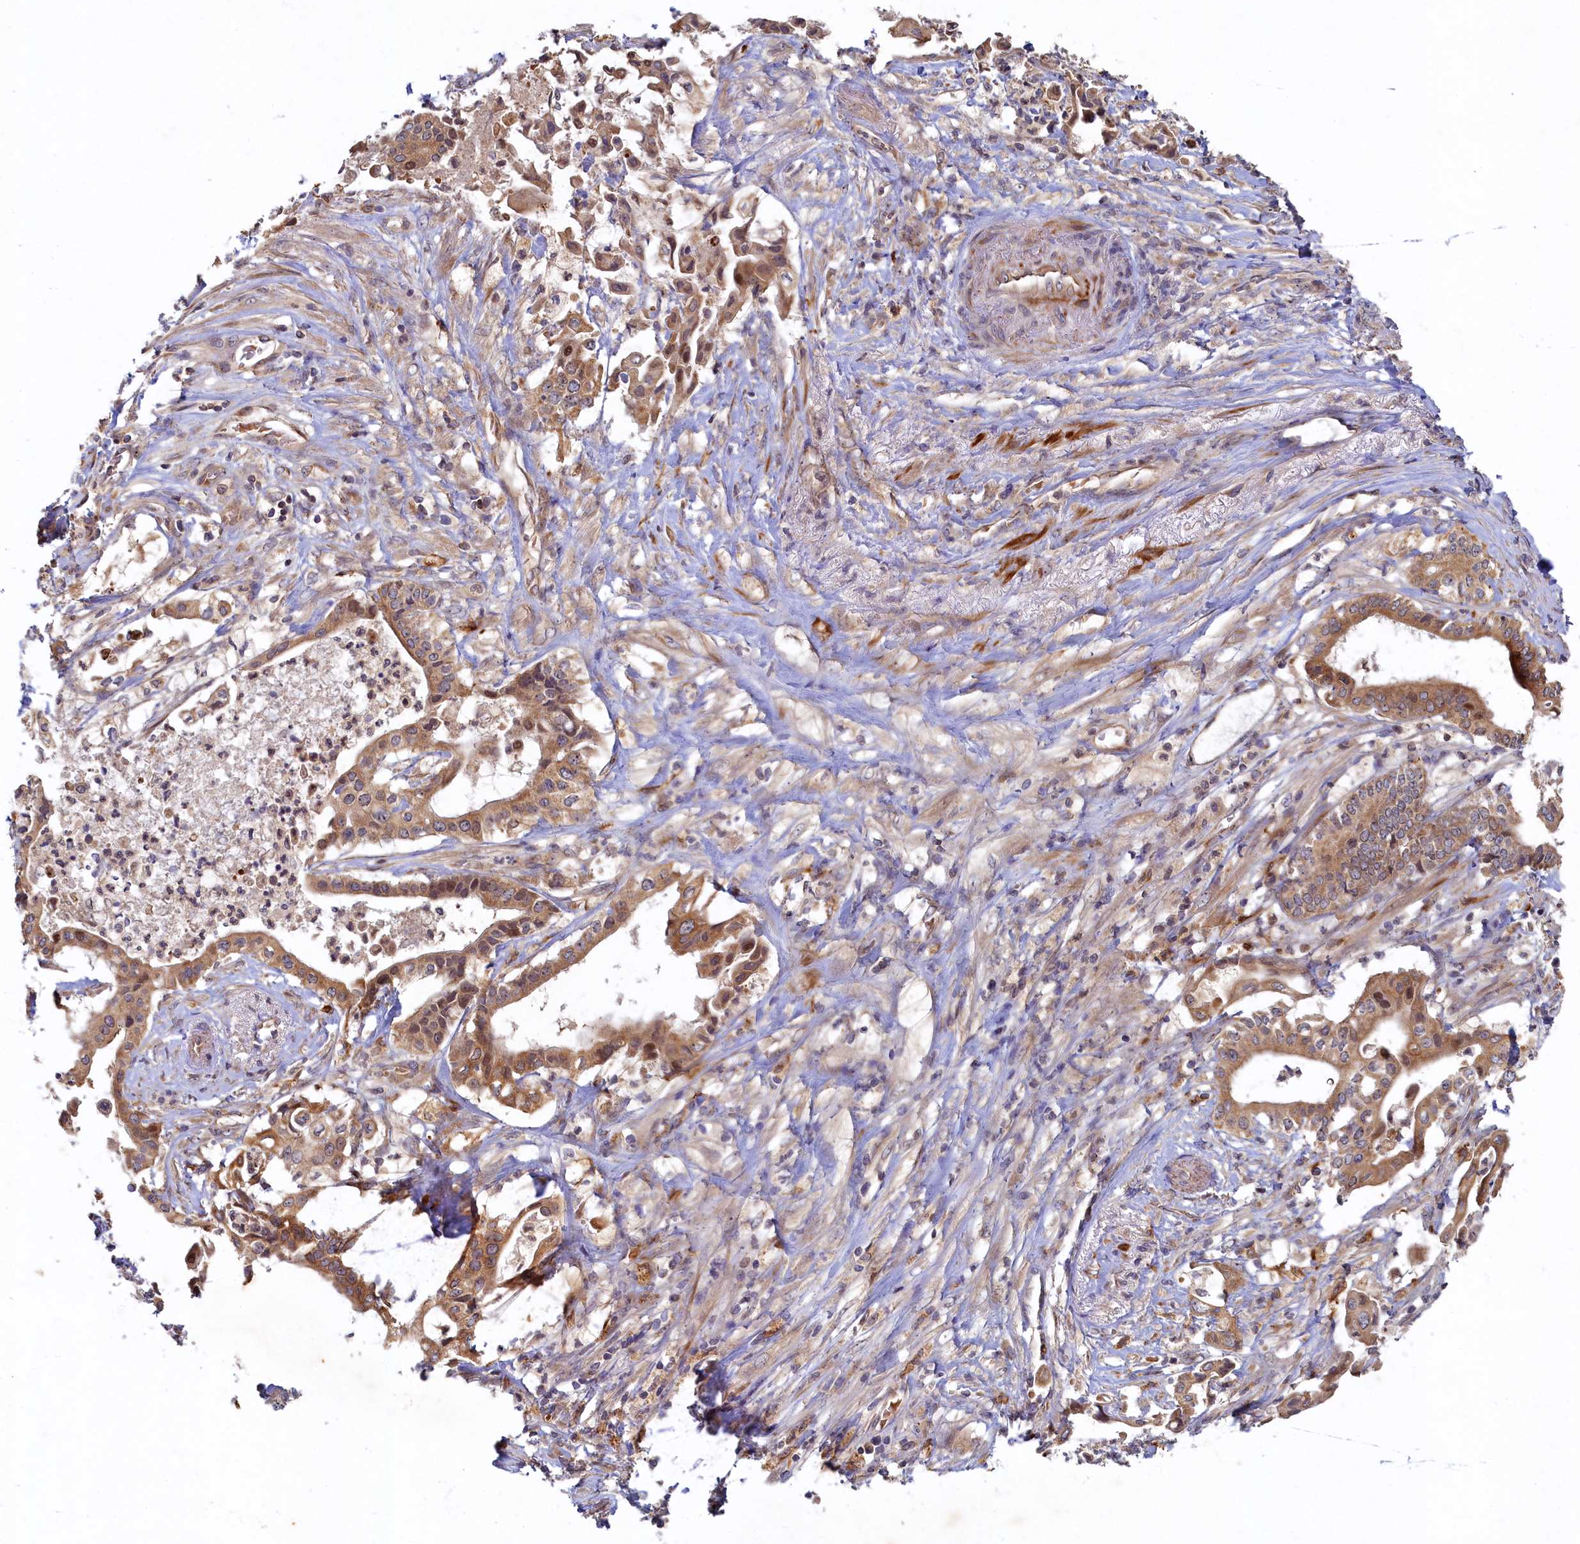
{"staining": {"intensity": "moderate", "quantity": ">75%", "location": "cytoplasmic/membranous"}, "tissue": "pancreatic cancer", "cell_type": "Tumor cells", "image_type": "cancer", "snomed": [{"axis": "morphology", "description": "Adenocarcinoma, NOS"}, {"axis": "topography", "description": "Pancreas"}], "caption": "Moderate cytoplasmic/membranous staining is appreciated in approximately >75% of tumor cells in adenocarcinoma (pancreatic).", "gene": "CEP20", "patient": {"sex": "female", "age": 77}}